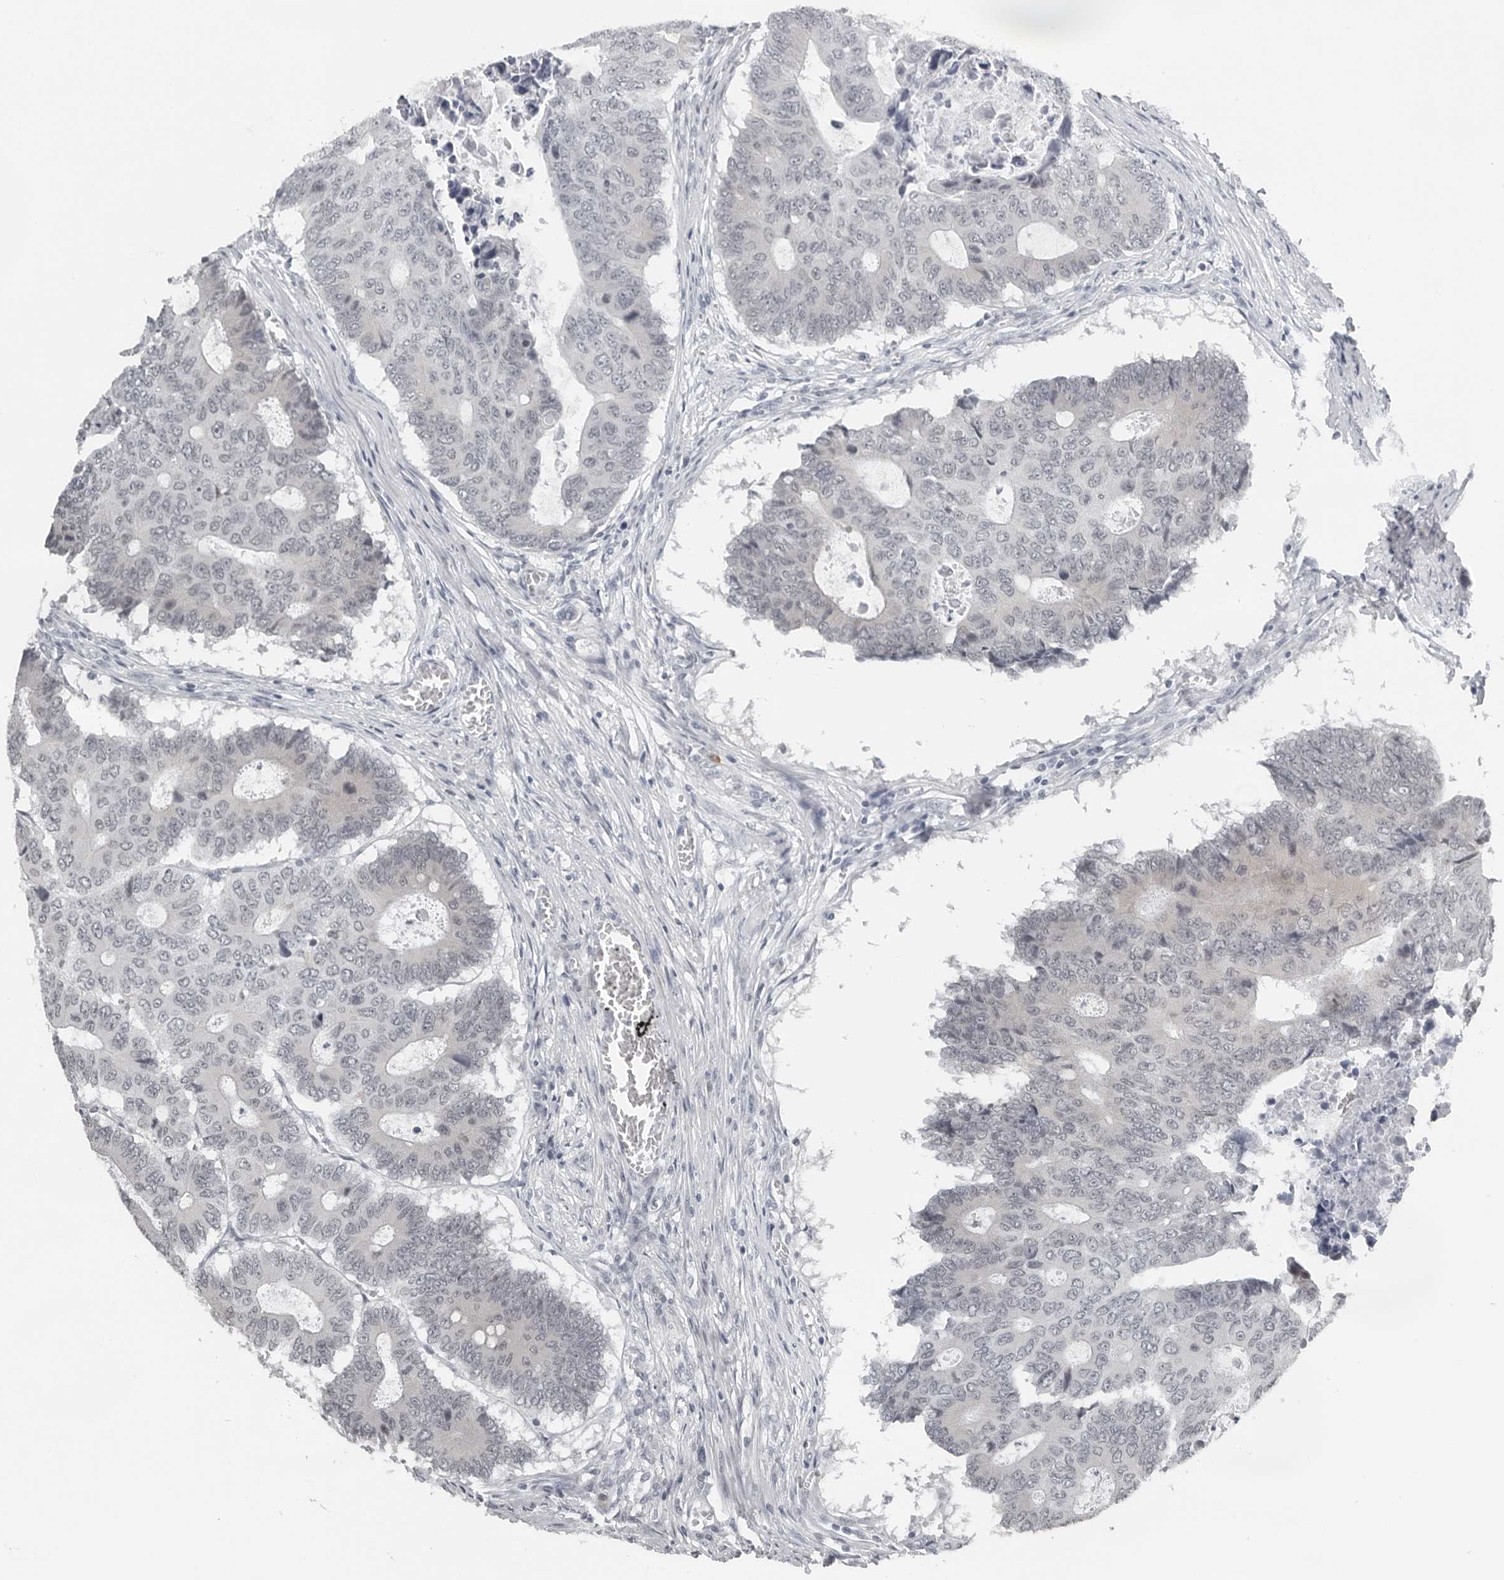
{"staining": {"intensity": "negative", "quantity": "none", "location": "none"}, "tissue": "colorectal cancer", "cell_type": "Tumor cells", "image_type": "cancer", "snomed": [{"axis": "morphology", "description": "Adenocarcinoma, NOS"}, {"axis": "topography", "description": "Colon"}], "caption": "The micrograph displays no significant positivity in tumor cells of colorectal adenocarcinoma.", "gene": "PPP1R42", "patient": {"sex": "male", "age": 87}}